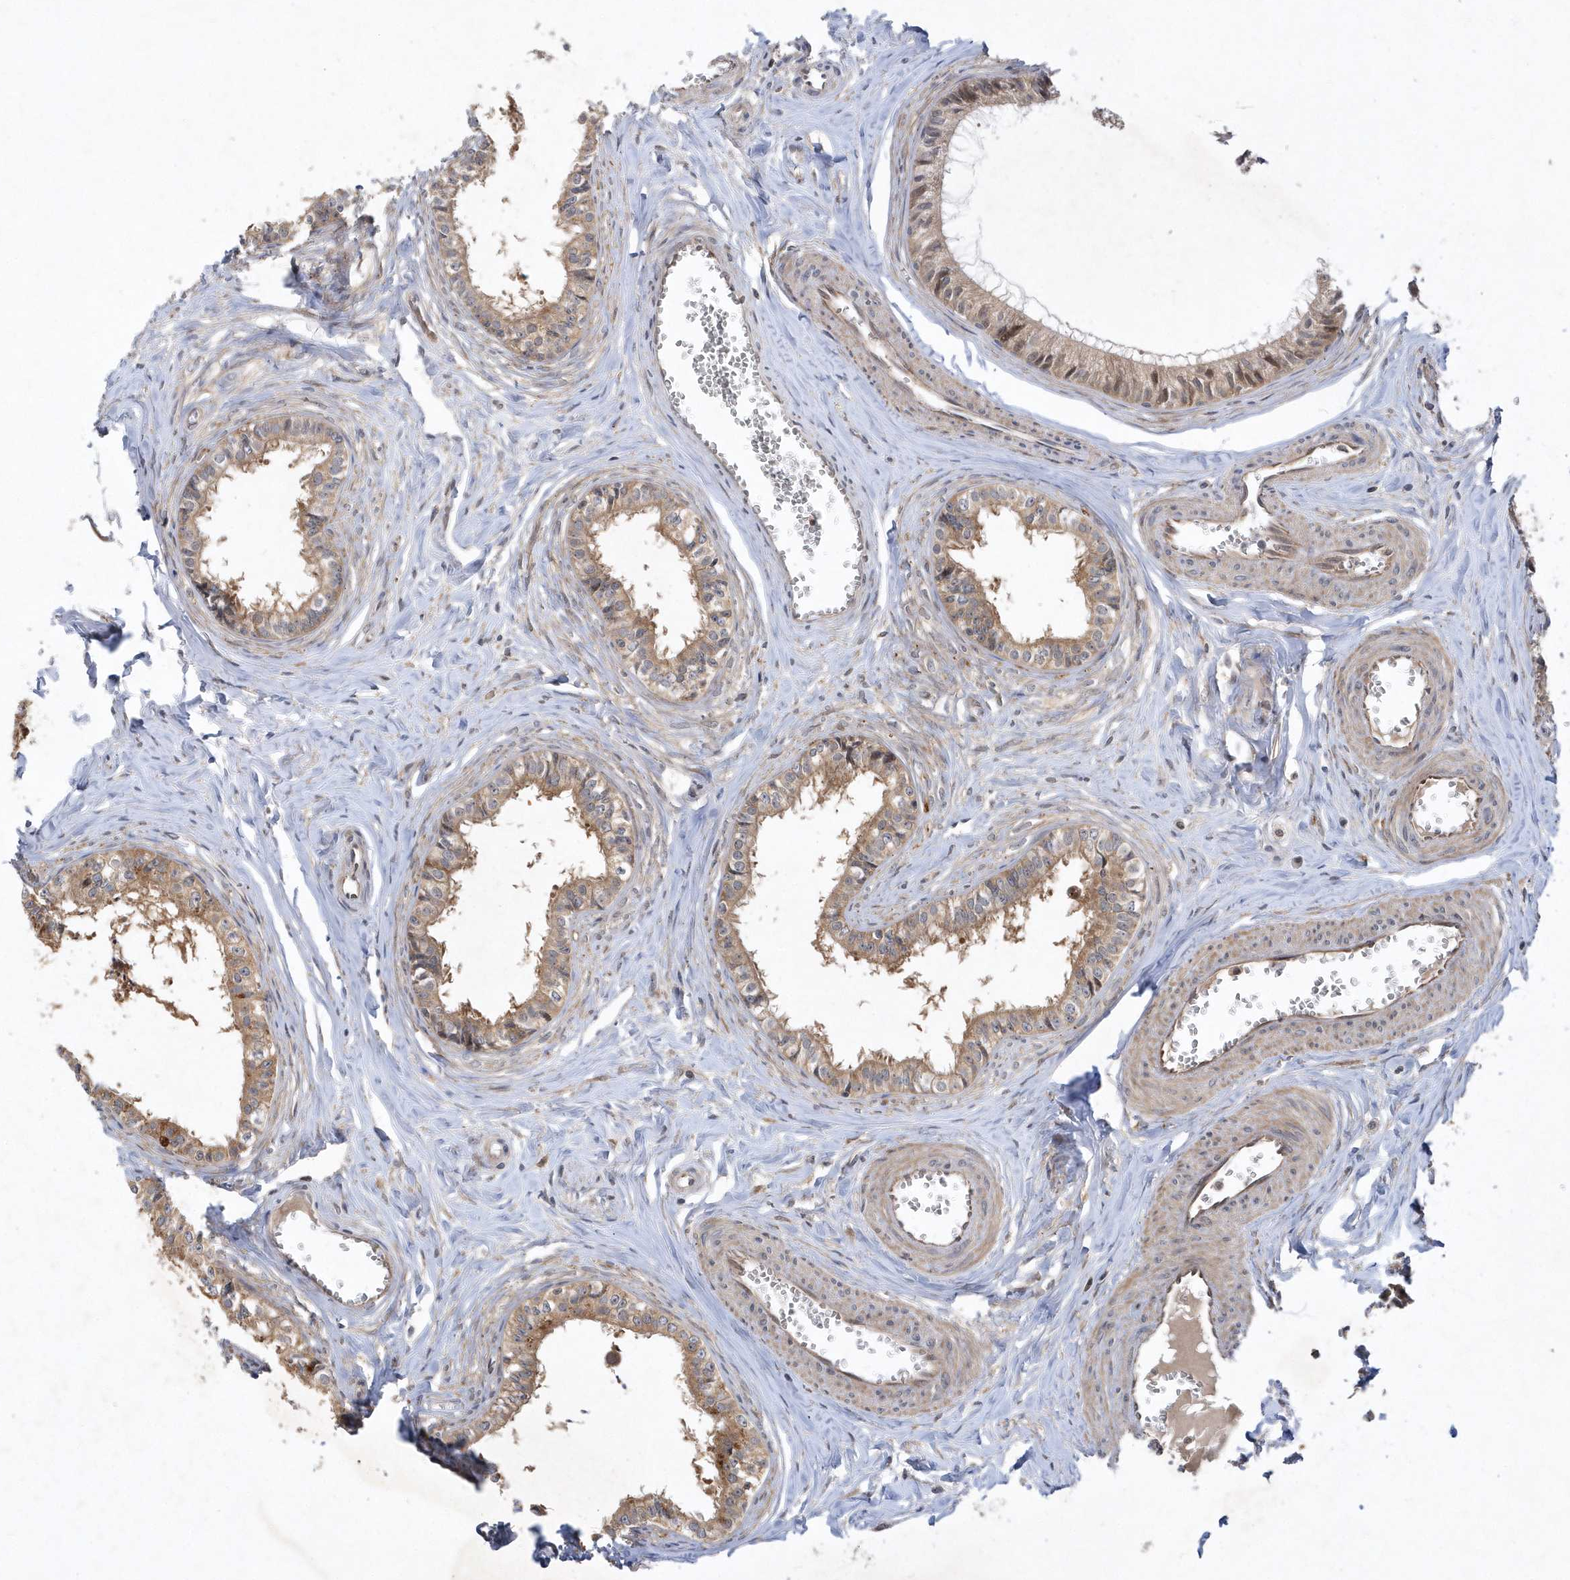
{"staining": {"intensity": "moderate", "quantity": ">75%", "location": "cytoplasmic/membranous,nuclear"}, "tissue": "epididymis", "cell_type": "Glandular cells", "image_type": "normal", "snomed": [{"axis": "morphology", "description": "Normal tissue, NOS"}, {"axis": "topography", "description": "Epididymis"}], "caption": "Protein expression analysis of normal human epididymis reveals moderate cytoplasmic/membranous,nuclear positivity in approximately >75% of glandular cells.", "gene": "GFM2", "patient": {"sex": "male", "age": 36}}